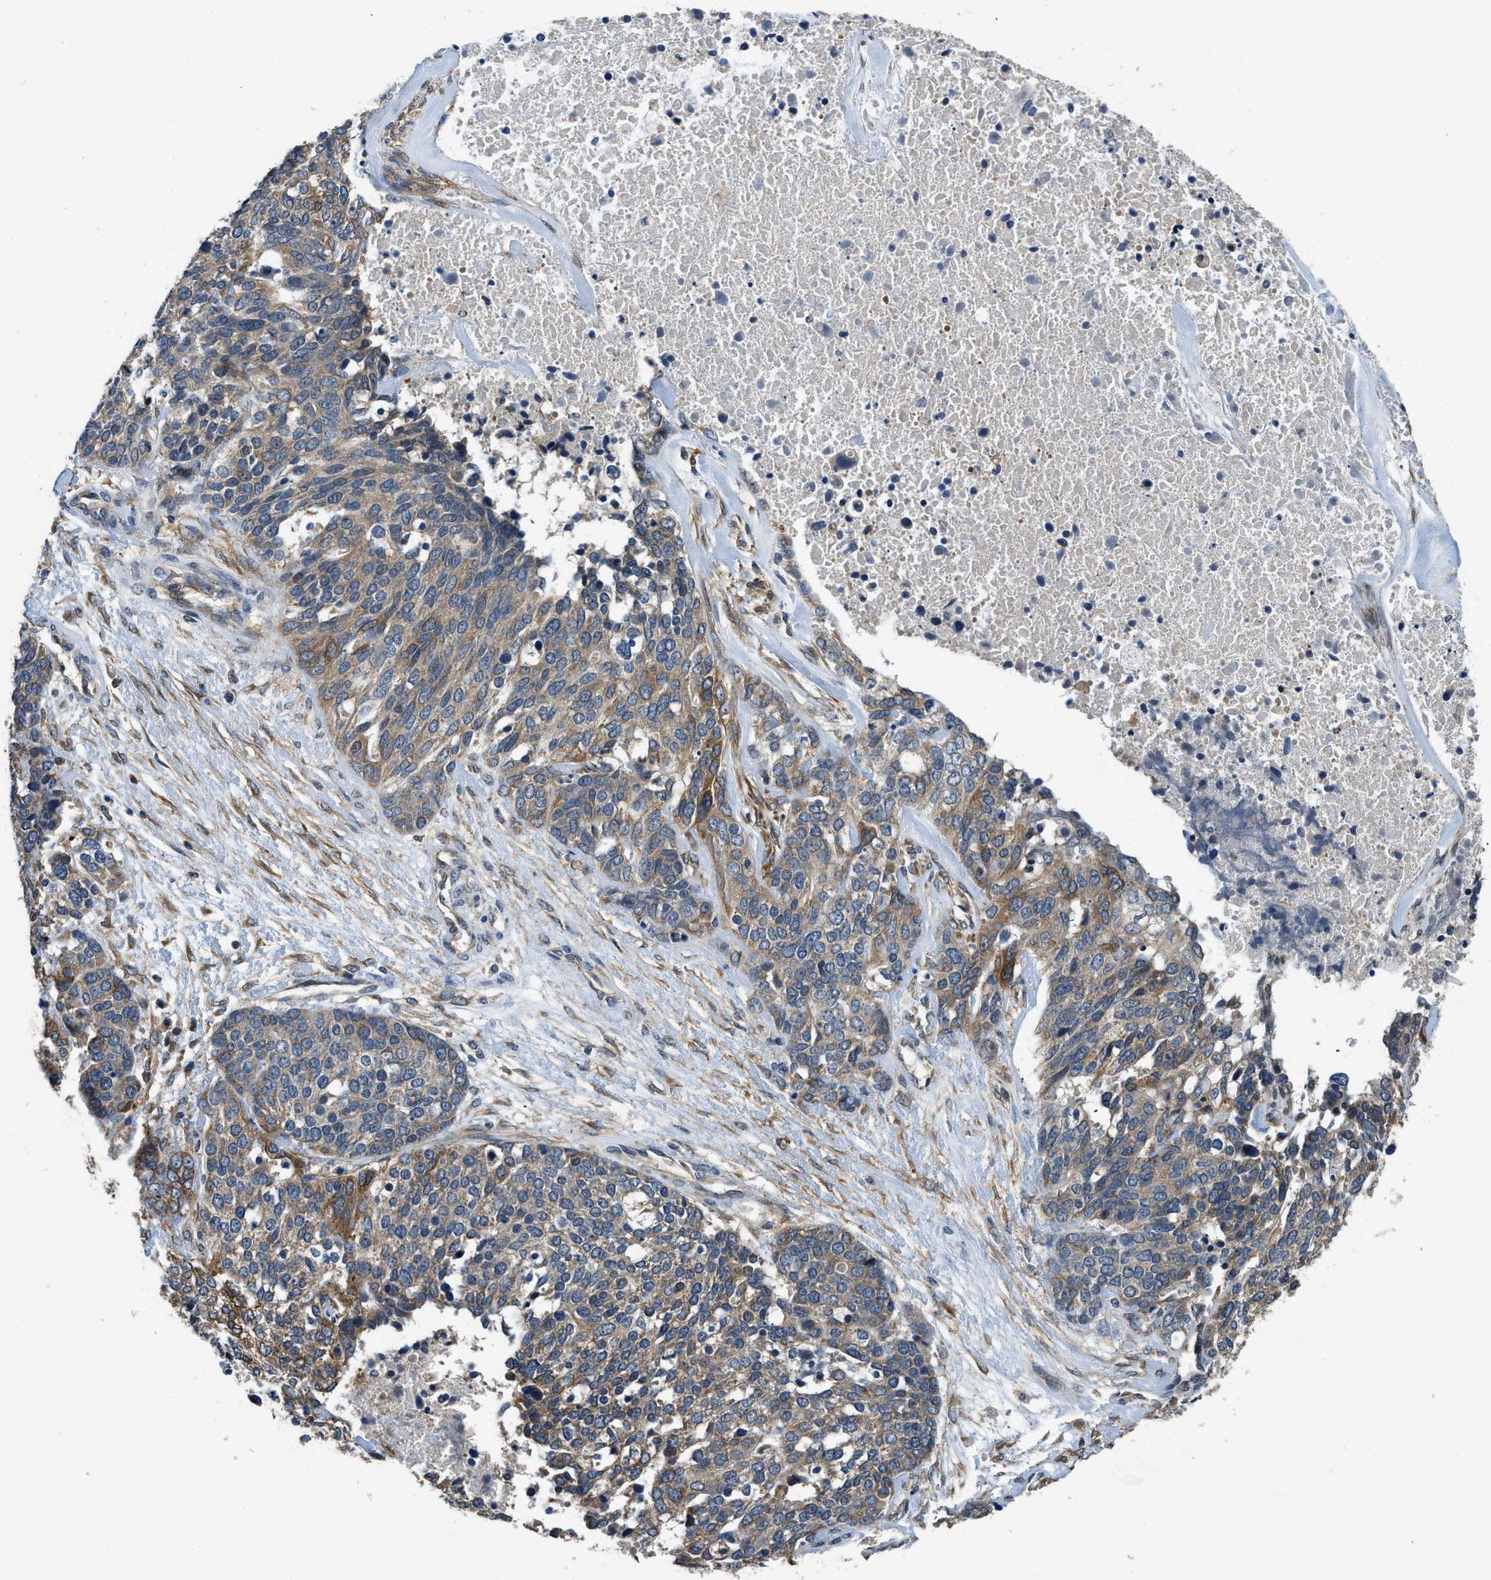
{"staining": {"intensity": "weak", "quantity": ">75%", "location": "cytoplasmic/membranous"}, "tissue": "ovarian cancer", "cell_type": "Tumor cells", "image_type": "cancer", "snomed": [{"axis": "morphology", "description": "Cystadenocarcinoma, serous, NOS"}, {"axis": "topography", "description": "Ovary"}], "caption": "Ovarian cancer (serous cystadenocarcinoma) stained with DAB (3,3'-diaminobenzidine) IHC demonstrates low levels of weak cytoplasmic/membranous staining in approximately >75% of tumor cells.", "gene": "SSH2", "patient": {"sex": "female", "age": 44}}